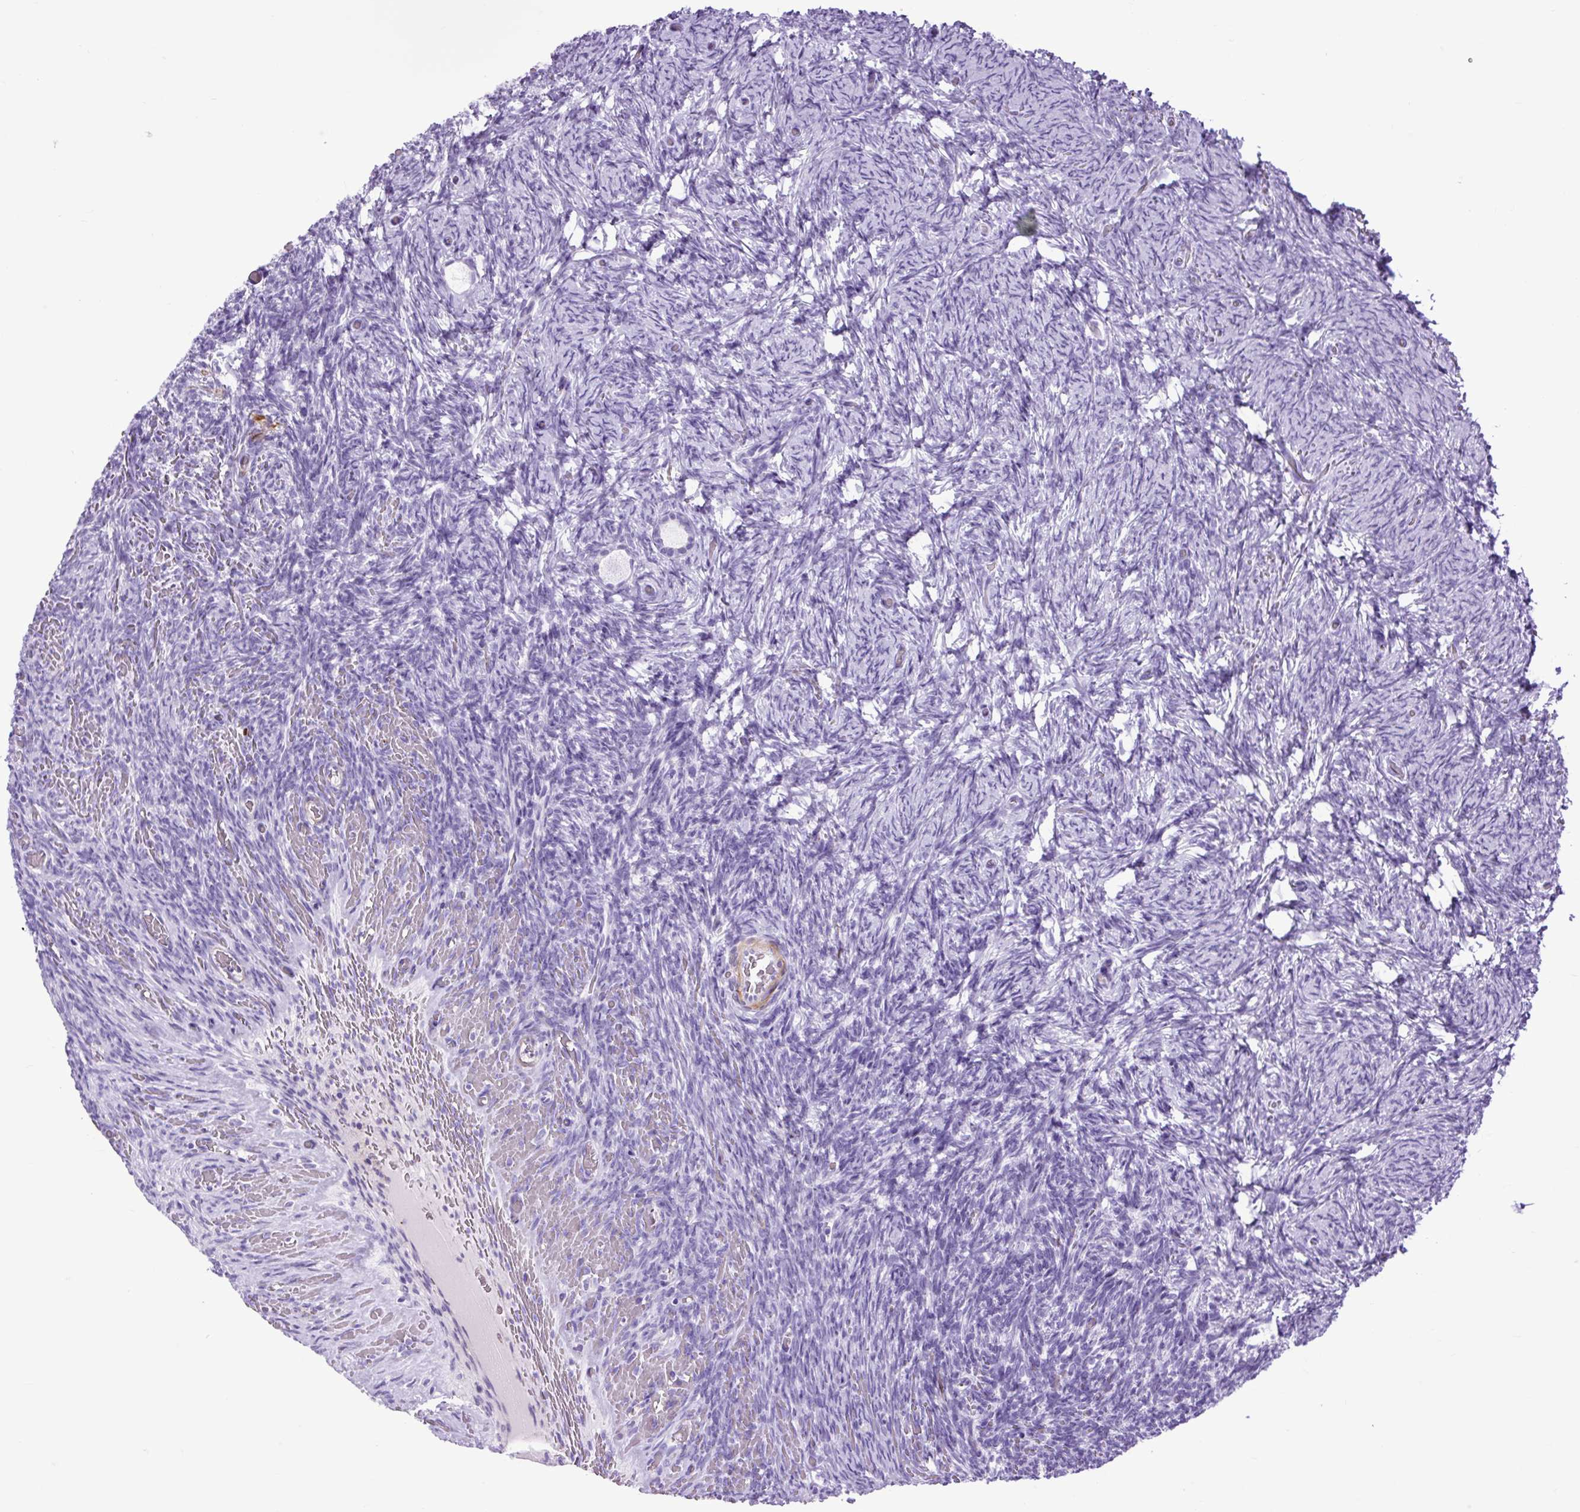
{"staining": {"intensity": "negative", "quantity": "none", "location": "none"}, "tissue": "ovary", "cell_type": "Follicle cells", "image_type": "normal", "snomed": [{"axis": "morphology", "description": "Normal tissue, NOS"}, {"axis": "topography", "description": "Ovary"}], "caption": "Photomicrograph shows no significant protein positivity in follicle cells of normal ovary. (IHC, brightfield microscopy, high magnification).", "gene": "DPP6", "patient": {"sex": "female", "age": 34}}